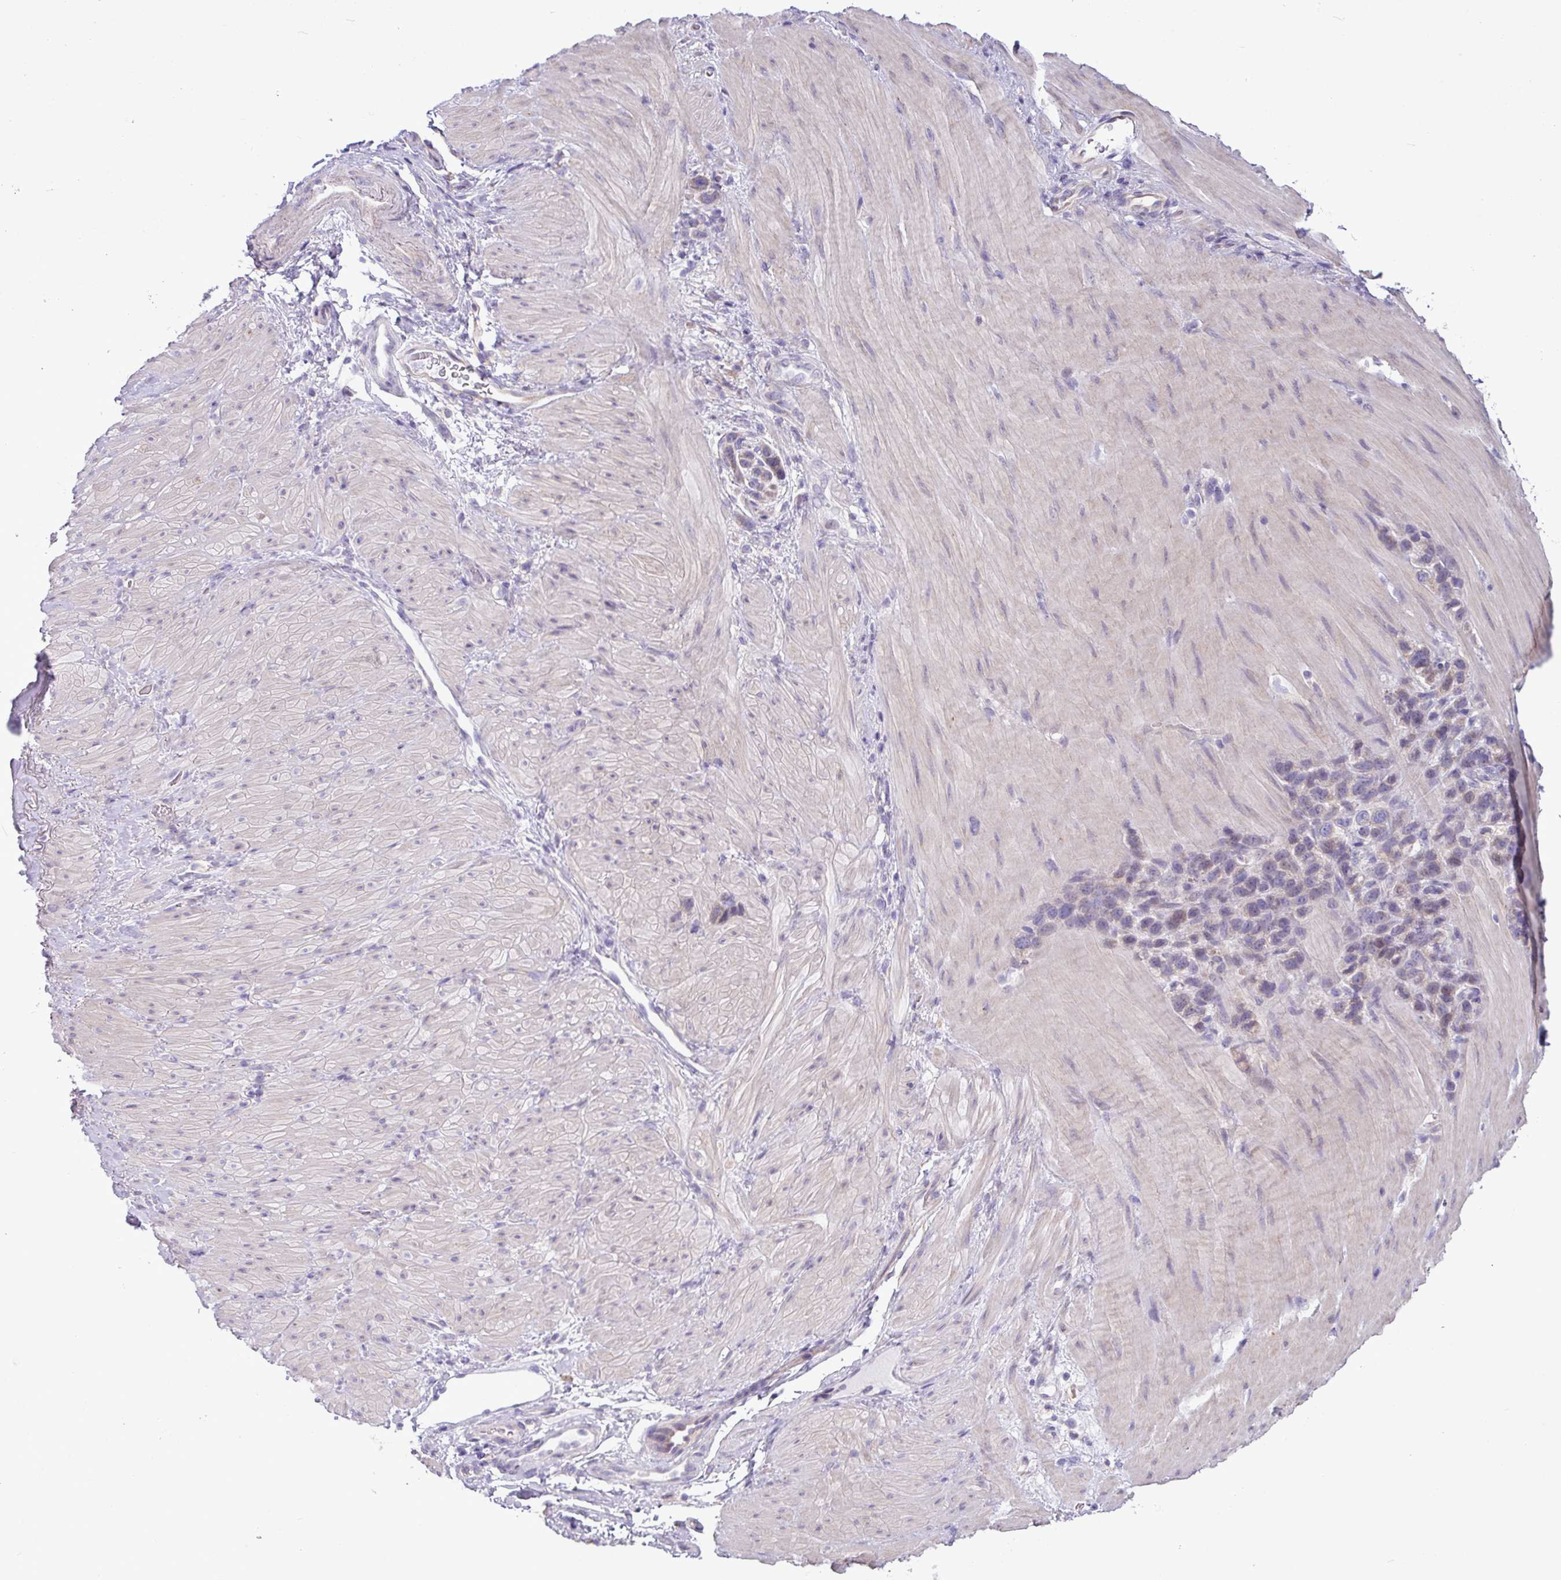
{"staining": {"intensity": "negative", "quantity": "none", "location": "none"}, "tissue": "stomach cancer", "cell_type": "Tumor cells", "image_type": "cancer", "snomed": [{"axis": "morphology", "description": "Adenocarcinoma, NOS"}, {"axis": "topography", "description": "Stomach"}], "caption": "Human stomach cancer stained for a protein using immunohistochemistry (IHC) exhibits no expression in tumor cells.", "gene": "IRGC", "patient": {"sex": "female", "age": 65}}